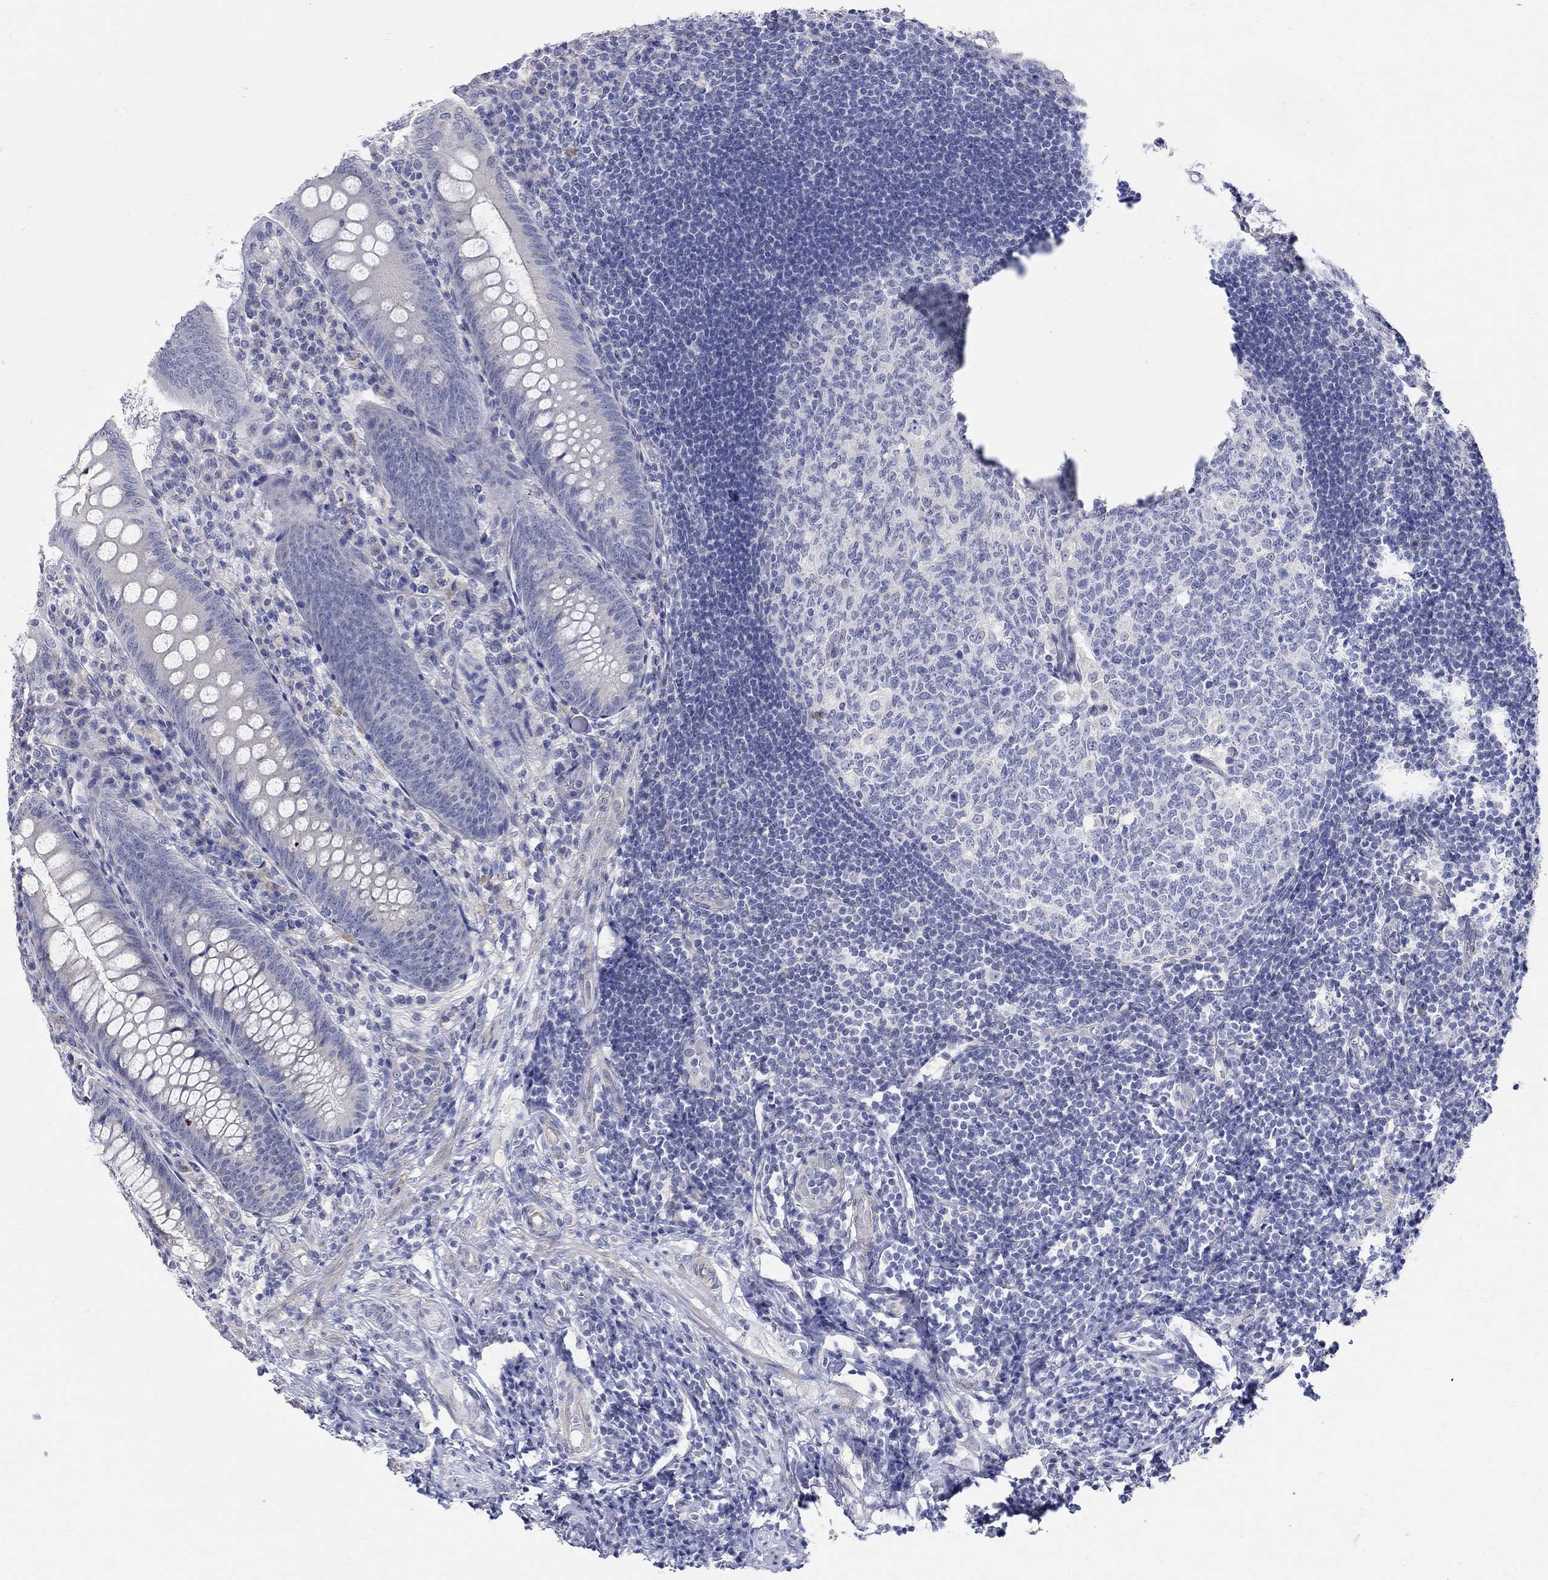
{"staining": {"intensity": "negative", "quantity": "none", "location": "none"}, "tissue": "appendix", "cell_type": "Glandular cells", "image_type": "normal", "snomed": [{"axis": "morphology", "description": "Normal tissue, NOS"}, {"axis": "morphology", "description": "Inflammation, NOS"}, {"axis": "topography", "description": "Appendix"}], "caption": "Immunohistochemistry (IHC) image of unremarkable human appendix stained for a protein (brown), which exhibits no expression in glandular cells.", "gene": "KRT222", "patient": {"sex": "male", "age": 16}}